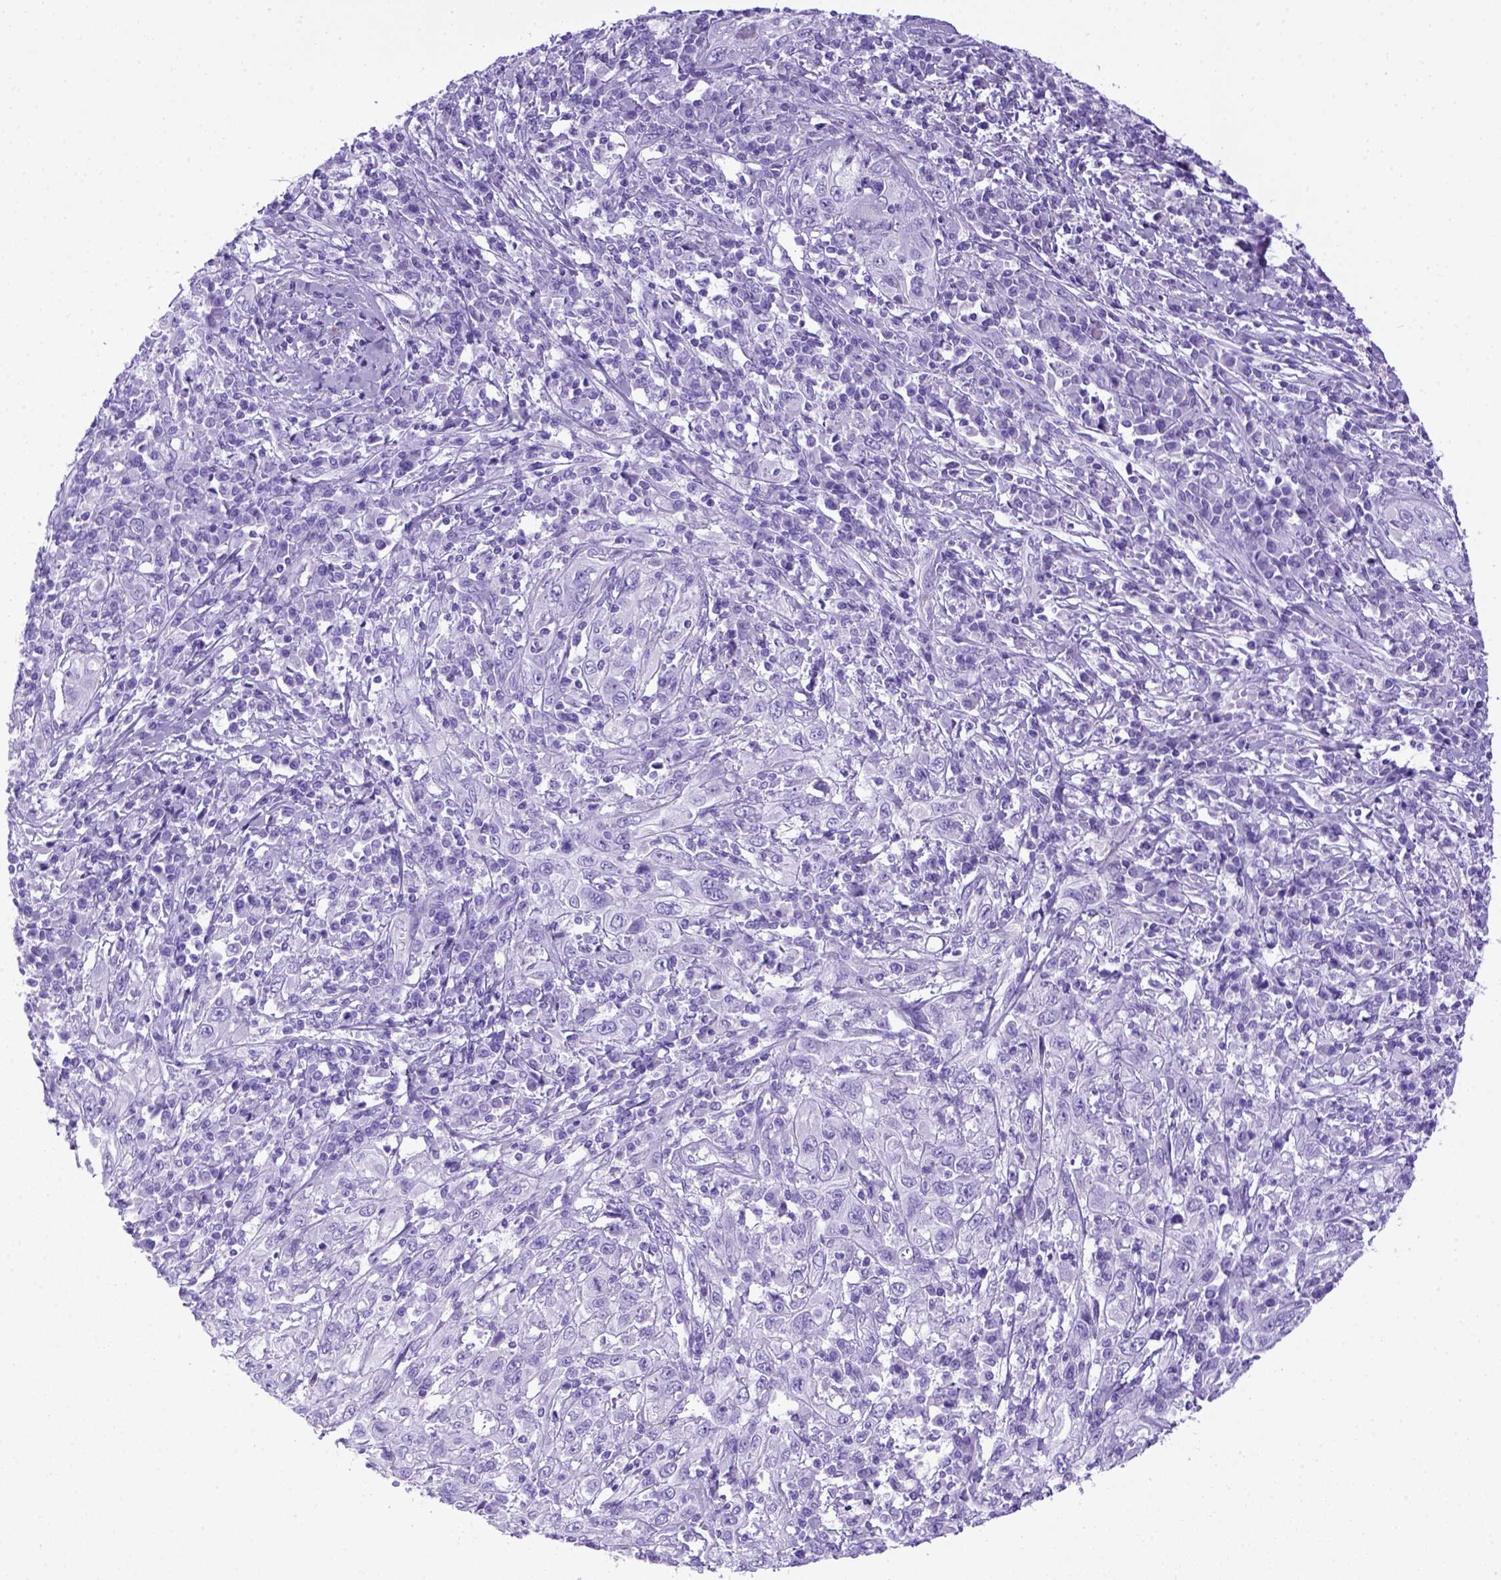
{"staining": {"intensity": "negative", "quantity": "none", "location": "none"}, "tissue": "cervical cancer", "cell_type": "Tumor cells", "image_type": "cancer", "snomed": [{"axis": "morphology", "description": "Squamous cell carcinoma, NOS"}, {"axis": "topography", "description": "Cervix"}], "caption": "Immunohistochemistry of squamous cell carcinoma (cervical) demonstrates no positivity in tumor cells.", "gene": "ITIH4", "patient": {"sex": "female", "age": 46}}